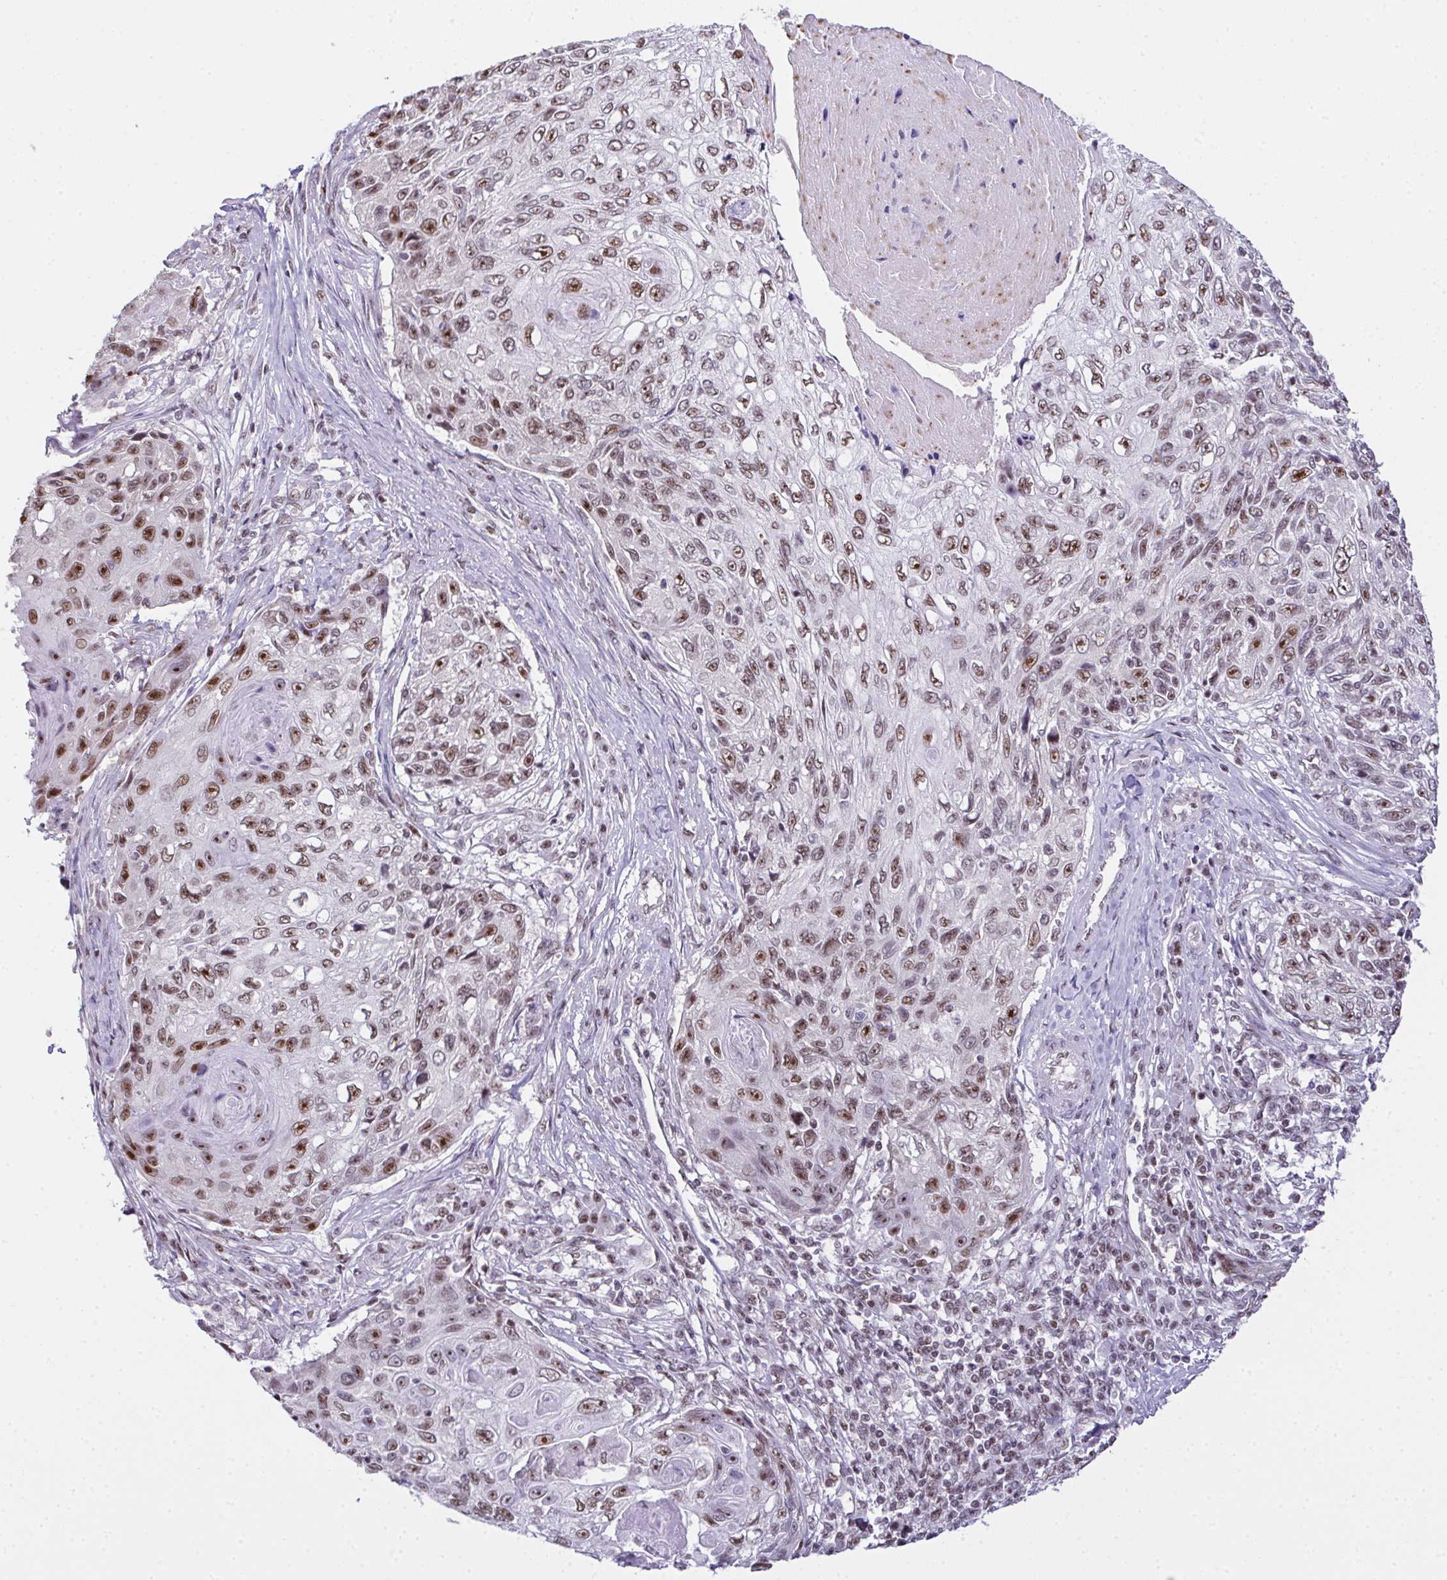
{"staining": {"intensity": "moderate", "quantity": ">75%", "location": "nuclear"}, "tissue": "skin cancer", "cell_type": "Tumor cells", "image_type": "cancer", "snomed": [{"axis": "morphology", "description": "Squamous cell carcinoma, NOS"}, {"axis": "topography", "description": "Skin"}], "caption": "Human skin squamous cell carcinoma stained with a protein marker displays moderate staining in tumor cells.", "gene": "ZNF800", "patient": {"sex": "male", "age": 92}}